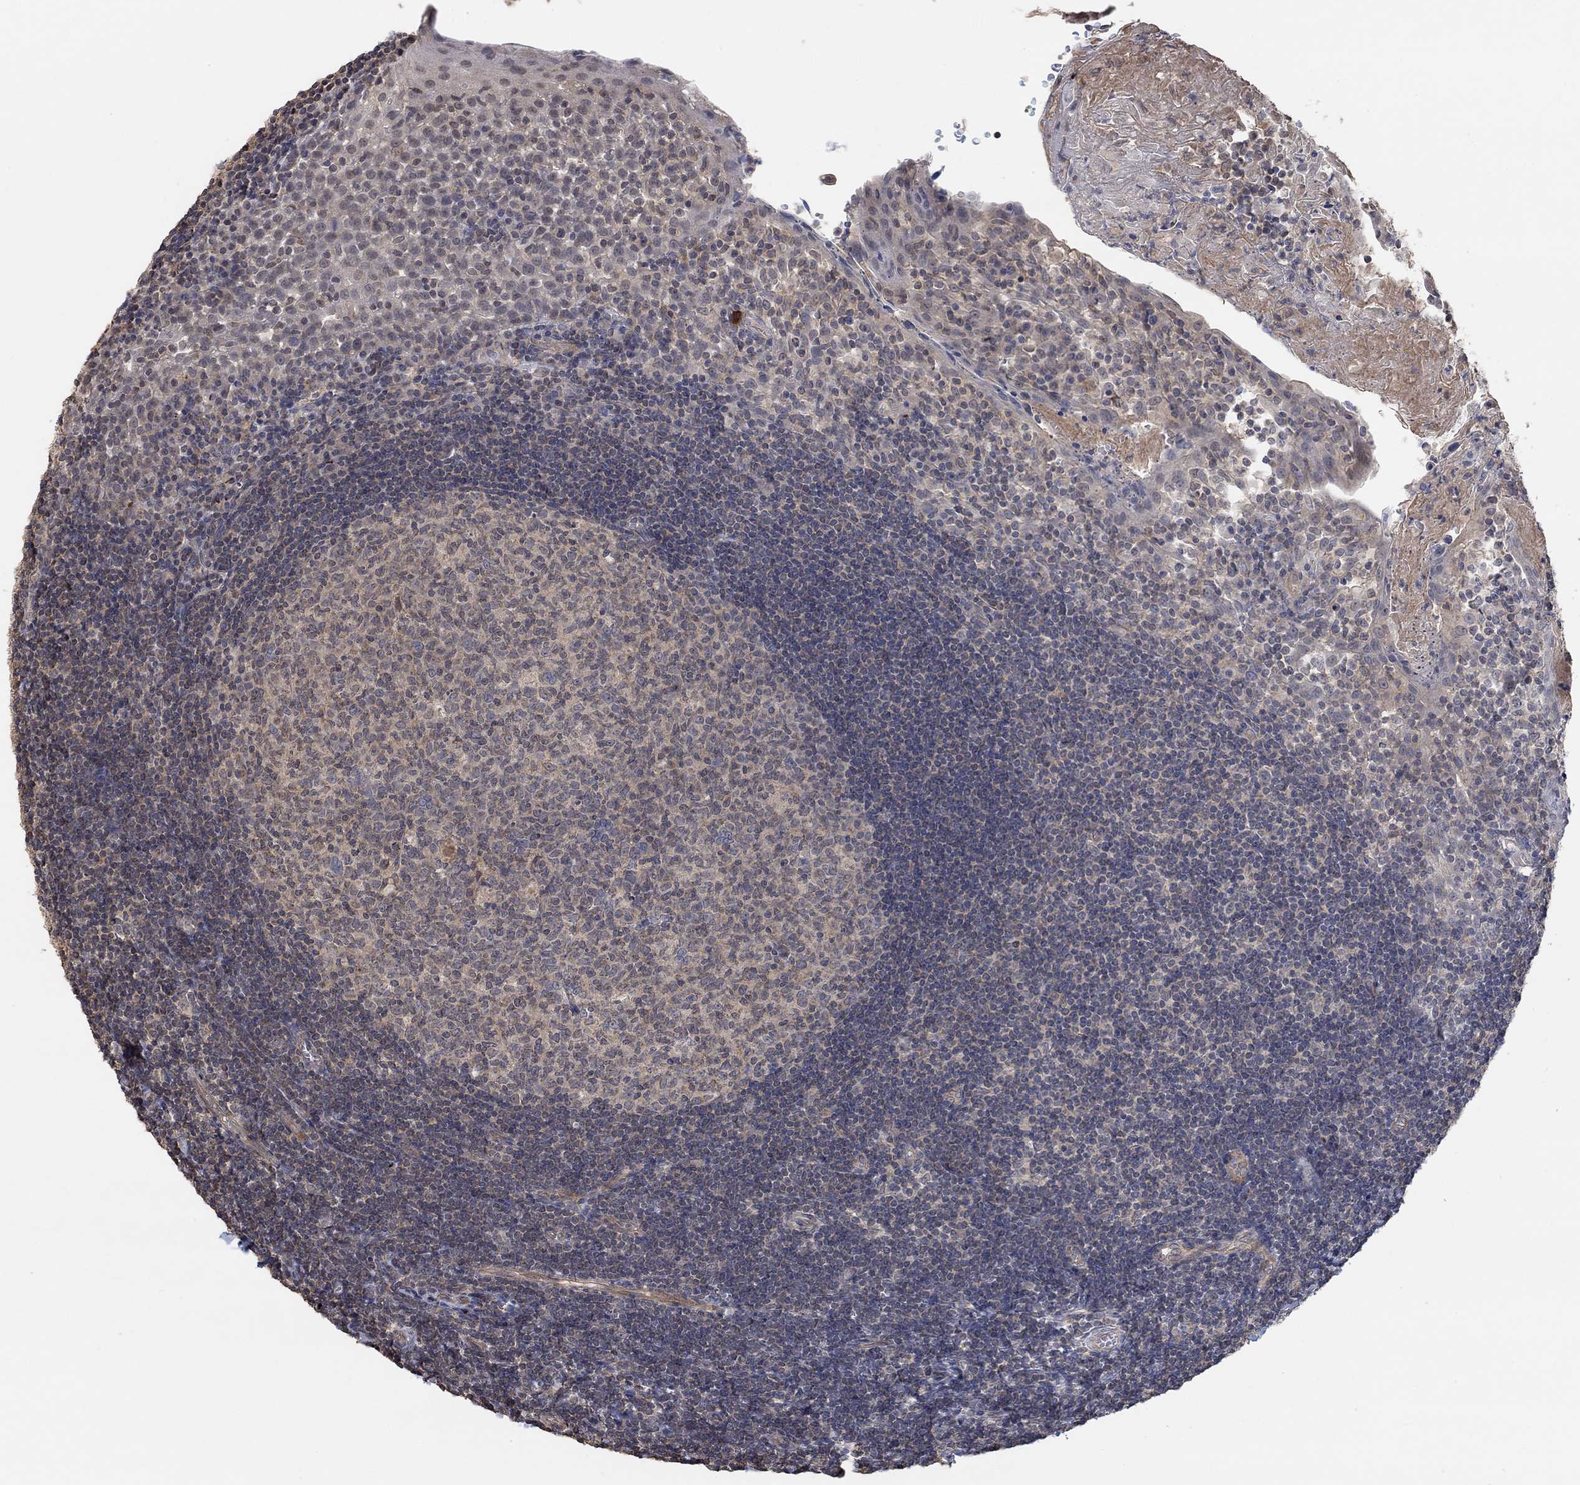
{"staining": {"intensity": "negative", "quantity": "none", "location": "none"}, "tissue": "tonsil", "cell_type": "Germinal center cells", "image_type": "normal", "snomed": [{"axis": "morphology", "description": "Normal tissue, NOS"}, {"axis": "topography", "description": "Tonsil"}], "caption": "Immunohistochemical staining of normal human tonsil exhibits no significant positivity in germinal center cells.", "gene": "UNC5B", "patient": {"sex": "female", "age": 13}}